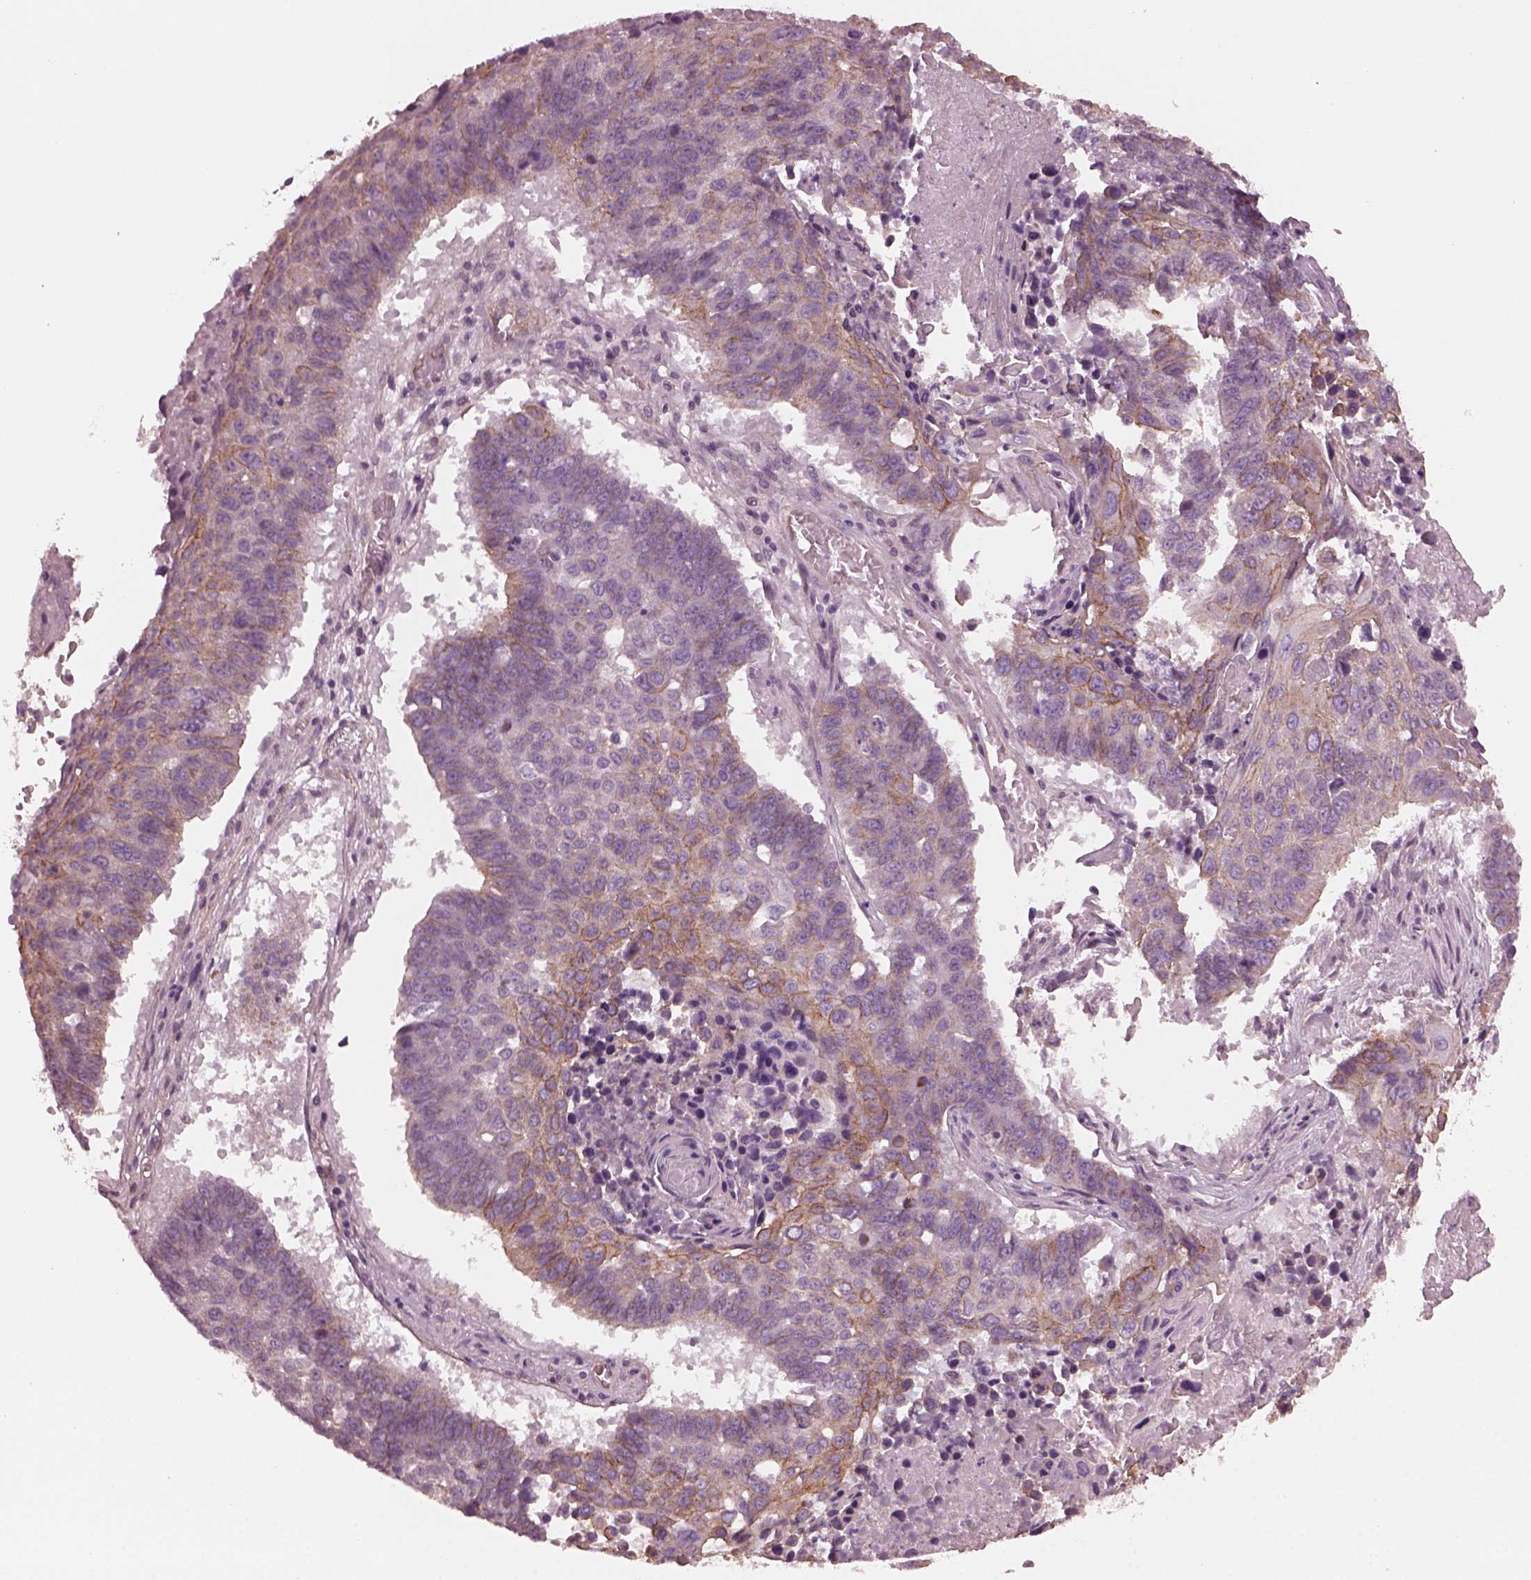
{"staining": {"intensity": "moderate", "quantity": "25%-75%", "location": "cytoplasmic/membranous"}, "tissue": "lung cancer", "cell_type": "Tumor cells", "image_type": "cancer", "snomed": [{"axis": "morphology", "description": "Squamous cell carcinoma, NOS"}, {"axis": "topography", "description": "Lung"}], "caption": "Human lung cancer (squamous cell carcinoma) stained for a protein (brown) displays moderate cytoplasmic/membranous positive staining in approximately 25%-75% of tumor cells.", "gene": "ODAD1", "patient": {"sex": "male", "age": 73}}